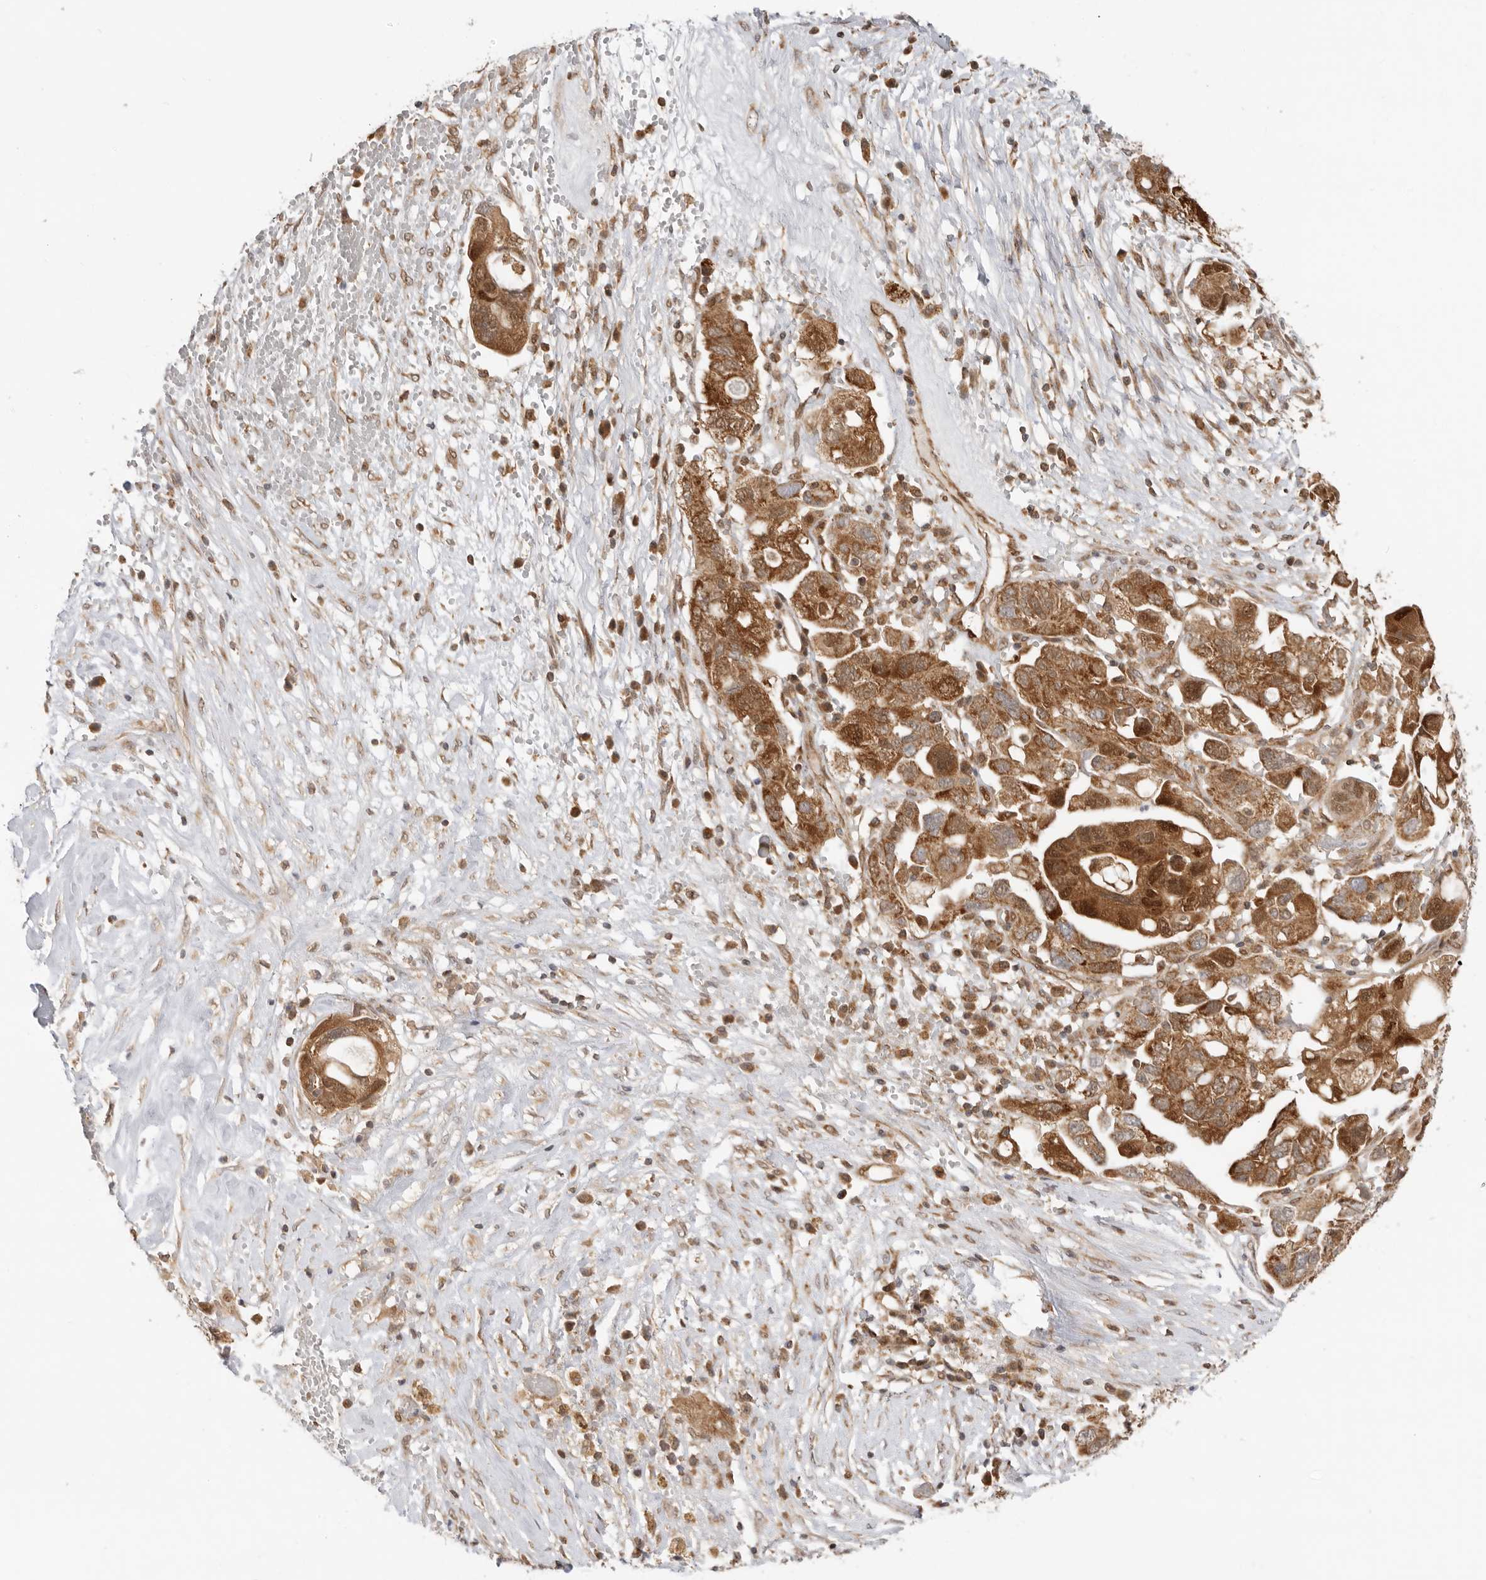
{"staining": {"intensity": "strong", "quantity": "25%-75%", "location": "cytoplasmic/membranous,nuclear"}, "tissue": "ovarian cancer", "cell_type": "Tumor cells", "image_type": "cancer", "snomed": [{"axis": "morphology", "description": "Carcinoma, NOS"}, {"axis": "morphology", "description": "Cystadenocarcinoma, serous, NOS"}, {"axis": "topography", "description": "Ovary"}], "caption": "Tumor cells show strong cytoplasmic/membranous and nuclear positivity in approximately 25%-75% of cells in ovarian cancer.", "gene": "DCAF8", "patient": {"sex": "female", "age": 69}}